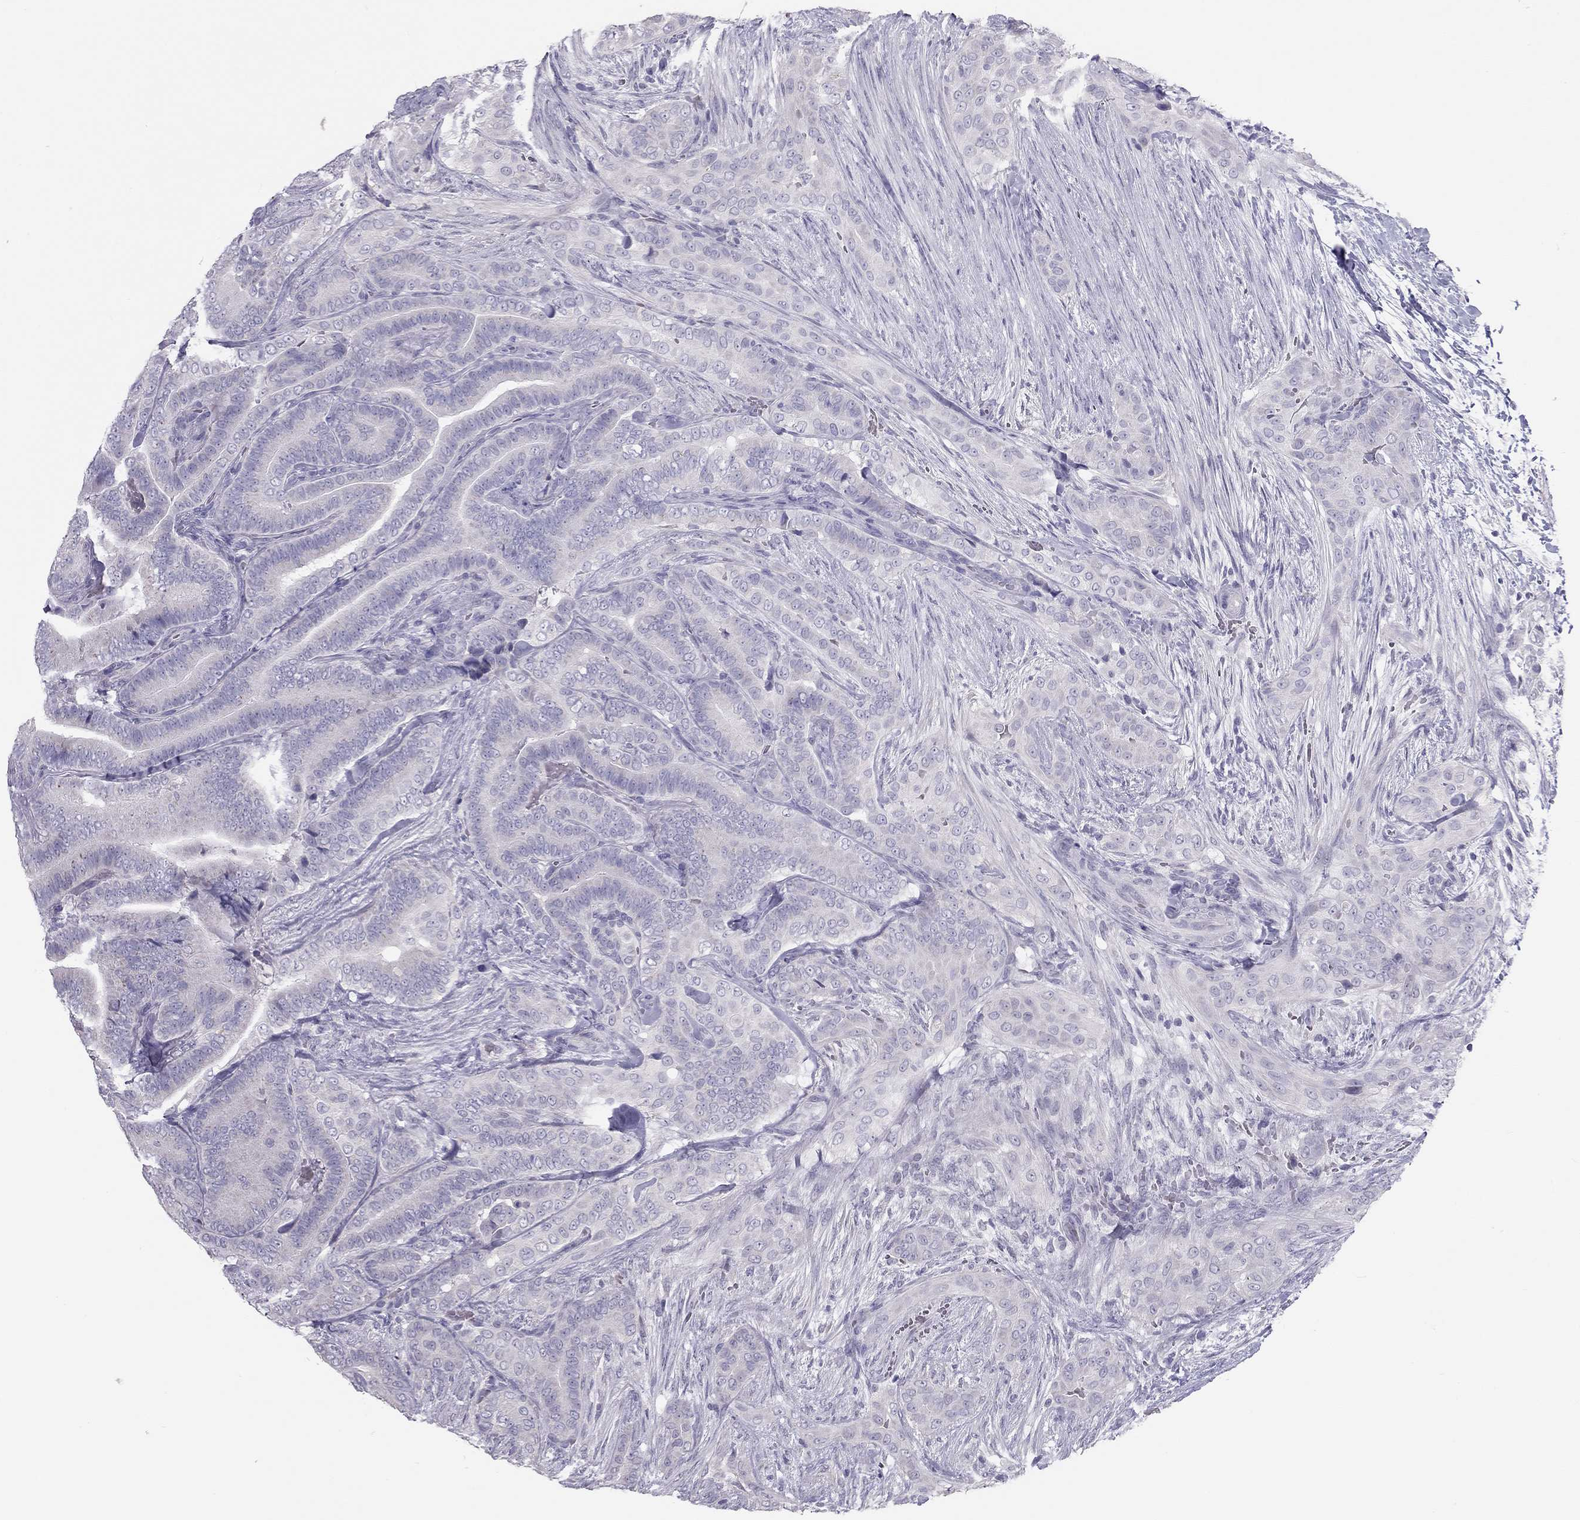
{"staining": {"intensity": "negative", "quantity": "none", "location": "none"}, "tissue": "thyroid cancer", "cell_type": "Tumor cells", "image_type": "cancer", "snomed": [{"axis": "morphology", "description": "Papillary adenocarcinoma, NOS"}, {"axis": "topography", "description": "Thyroid gland"}], "caption": "The photomicrograph shows no staining of tumor cells in thyroid papillary adenocarcinoma.", "gene": "SPATA12", "patient": {"sex": "male", "age": 61}}